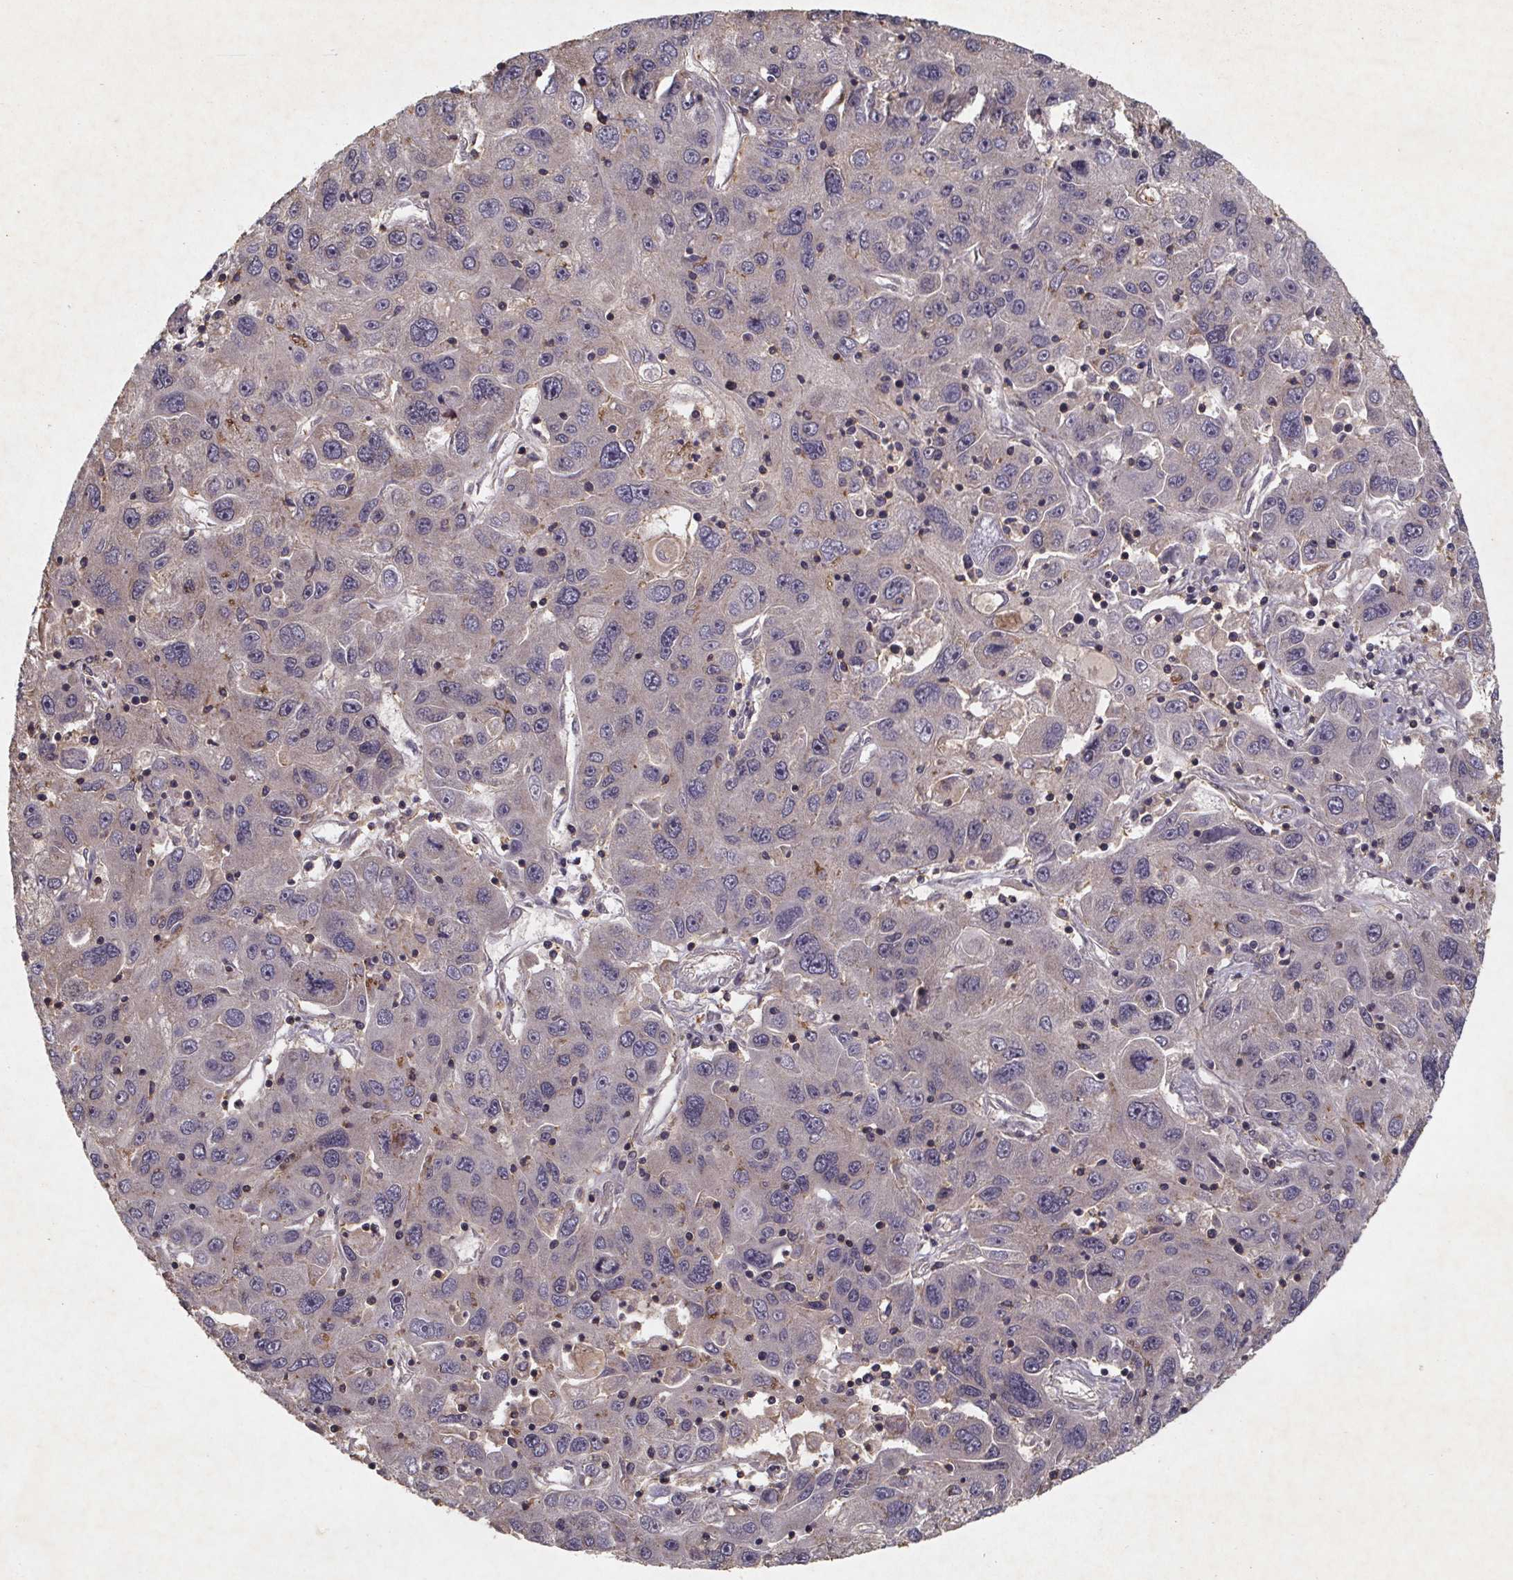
{"staining": {"intensity": "moderate", "quantity": "<25%", "location": "cytoplasmic/membranous"}, "tissue": "stomach cancer", "cell_type": "Tumor cells", "image_type": "cancer", "snomed": [{"axis": "morphology", "description": "Adenocarcinoma, NOS"}, {"axis": "topography", "description": "Stomach"}], "caption": "This histopathology image shows stomach adenocarcinoma stained with immunohistochemistry to label a protein in brown. The cytoplasmic/membranous of tumor cells show moderate positivity for the protein. Nuclei are counter-stained blue.", "gene": "PIERCE2", "patient": {"sex": "male", "age": 56}}